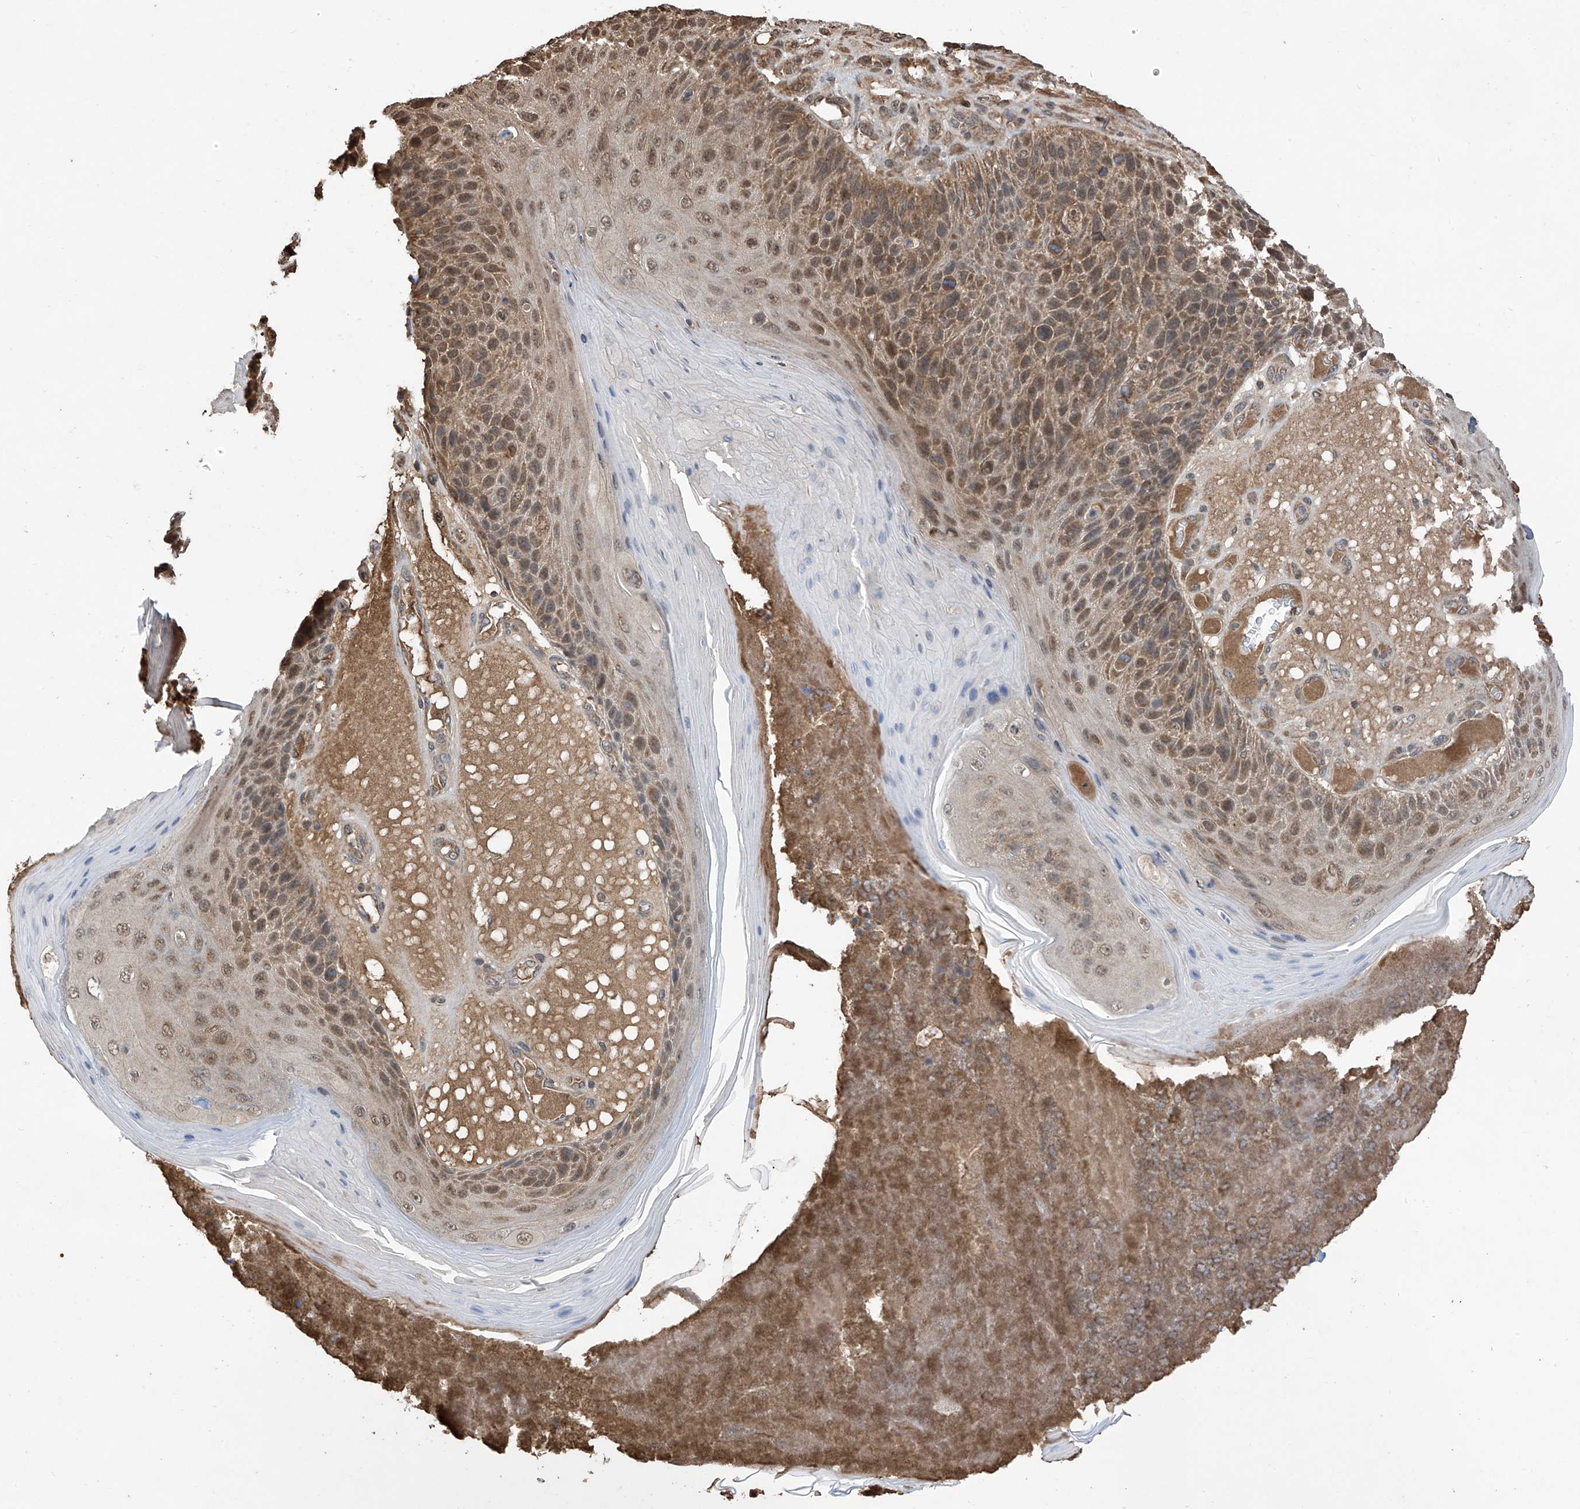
{"staining": {"intensity": "moderate", "quantity": ">75%", "location": "cytoplasmic/membranous,nuclear"}, "tissue": "skin cancer", "cell_type": "Tumor cells", "image_type": "cancer", "snomed": [{"axis": "morphology", "description": "Squamous cell carcinoma, NOS"}, {"axis": "topography", "description": "Skin"}], "caption": "Immunohistochemical staining of skin cancer (squamous cell carcinoma) exhibits medium levels of moderate cytoplasmic/membranous and nuclear expression in approximately >75% of tumor cells. The protein is stained brown, and the nuclei are stained in blue (DAB (3,3'-diaminobenzidine) IHC with brightfield microscopy, high magnification).", "gene": "PNPT1", "patient": {"sex": "female", "age": 88}}